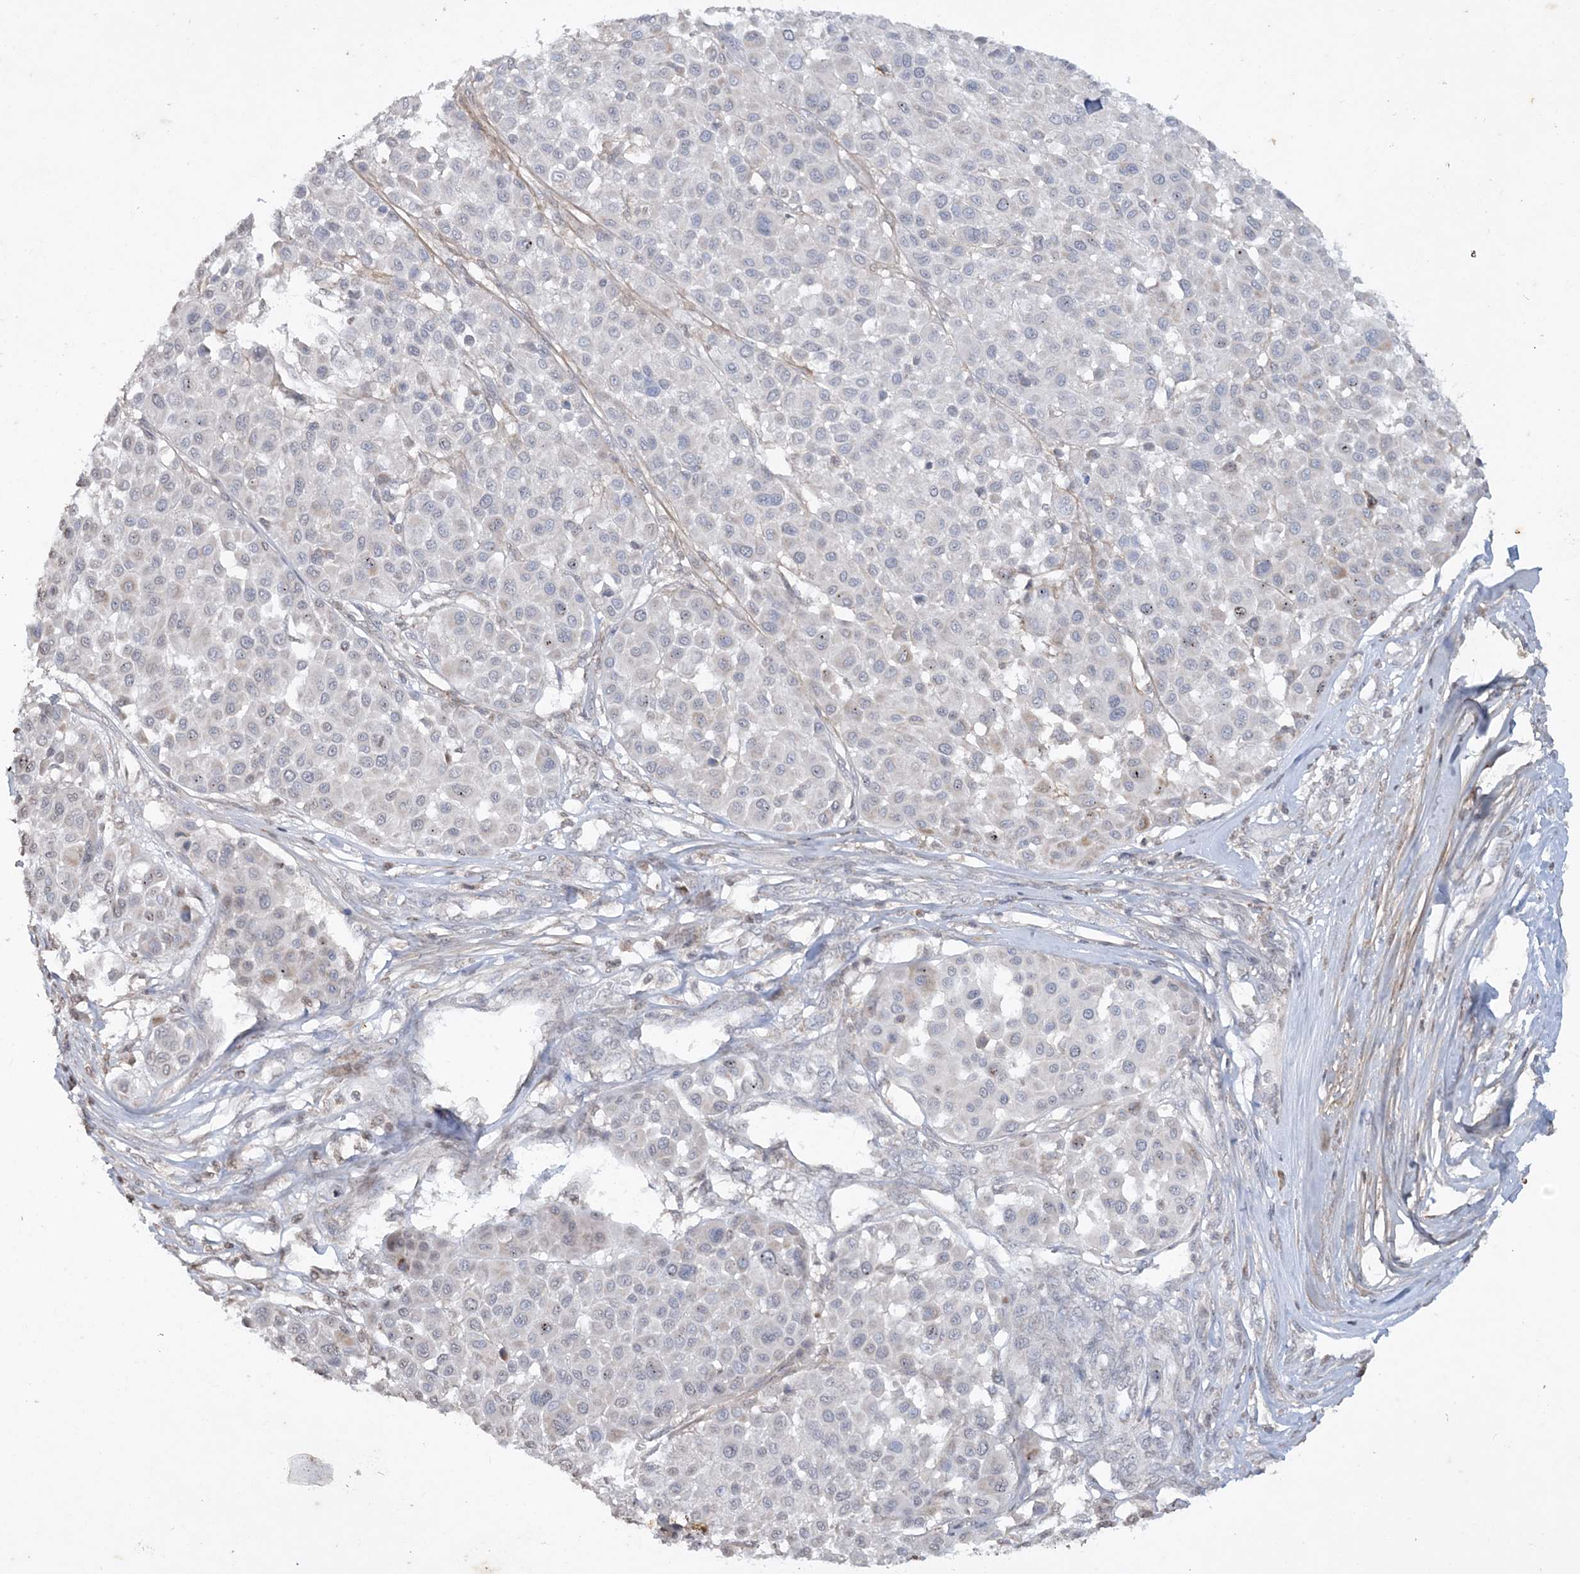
{"staining": {"intensity": "negative", "quantity": "none", "location": "none"}, "tissue": "melanoma", "cell_type": "Tumor cells", "image_type": "cancer", "snomed": [{"axis": "morphology", "description": "Malignant melanoma, Metastatic site"}, {"axis": "topography", "description": "Soft tissue"}], "caption": "A photomicrograph of malignant melanoma (metastatic site) stained for a protein shows no brown staining in tumor cells. (Stains: DAB IHC with hematoxylin counter stain, Microscopy: brightfield microscopy at high magnification).", "gene": "TTC7A", "patient": {"sex": "male", "age": 41}}